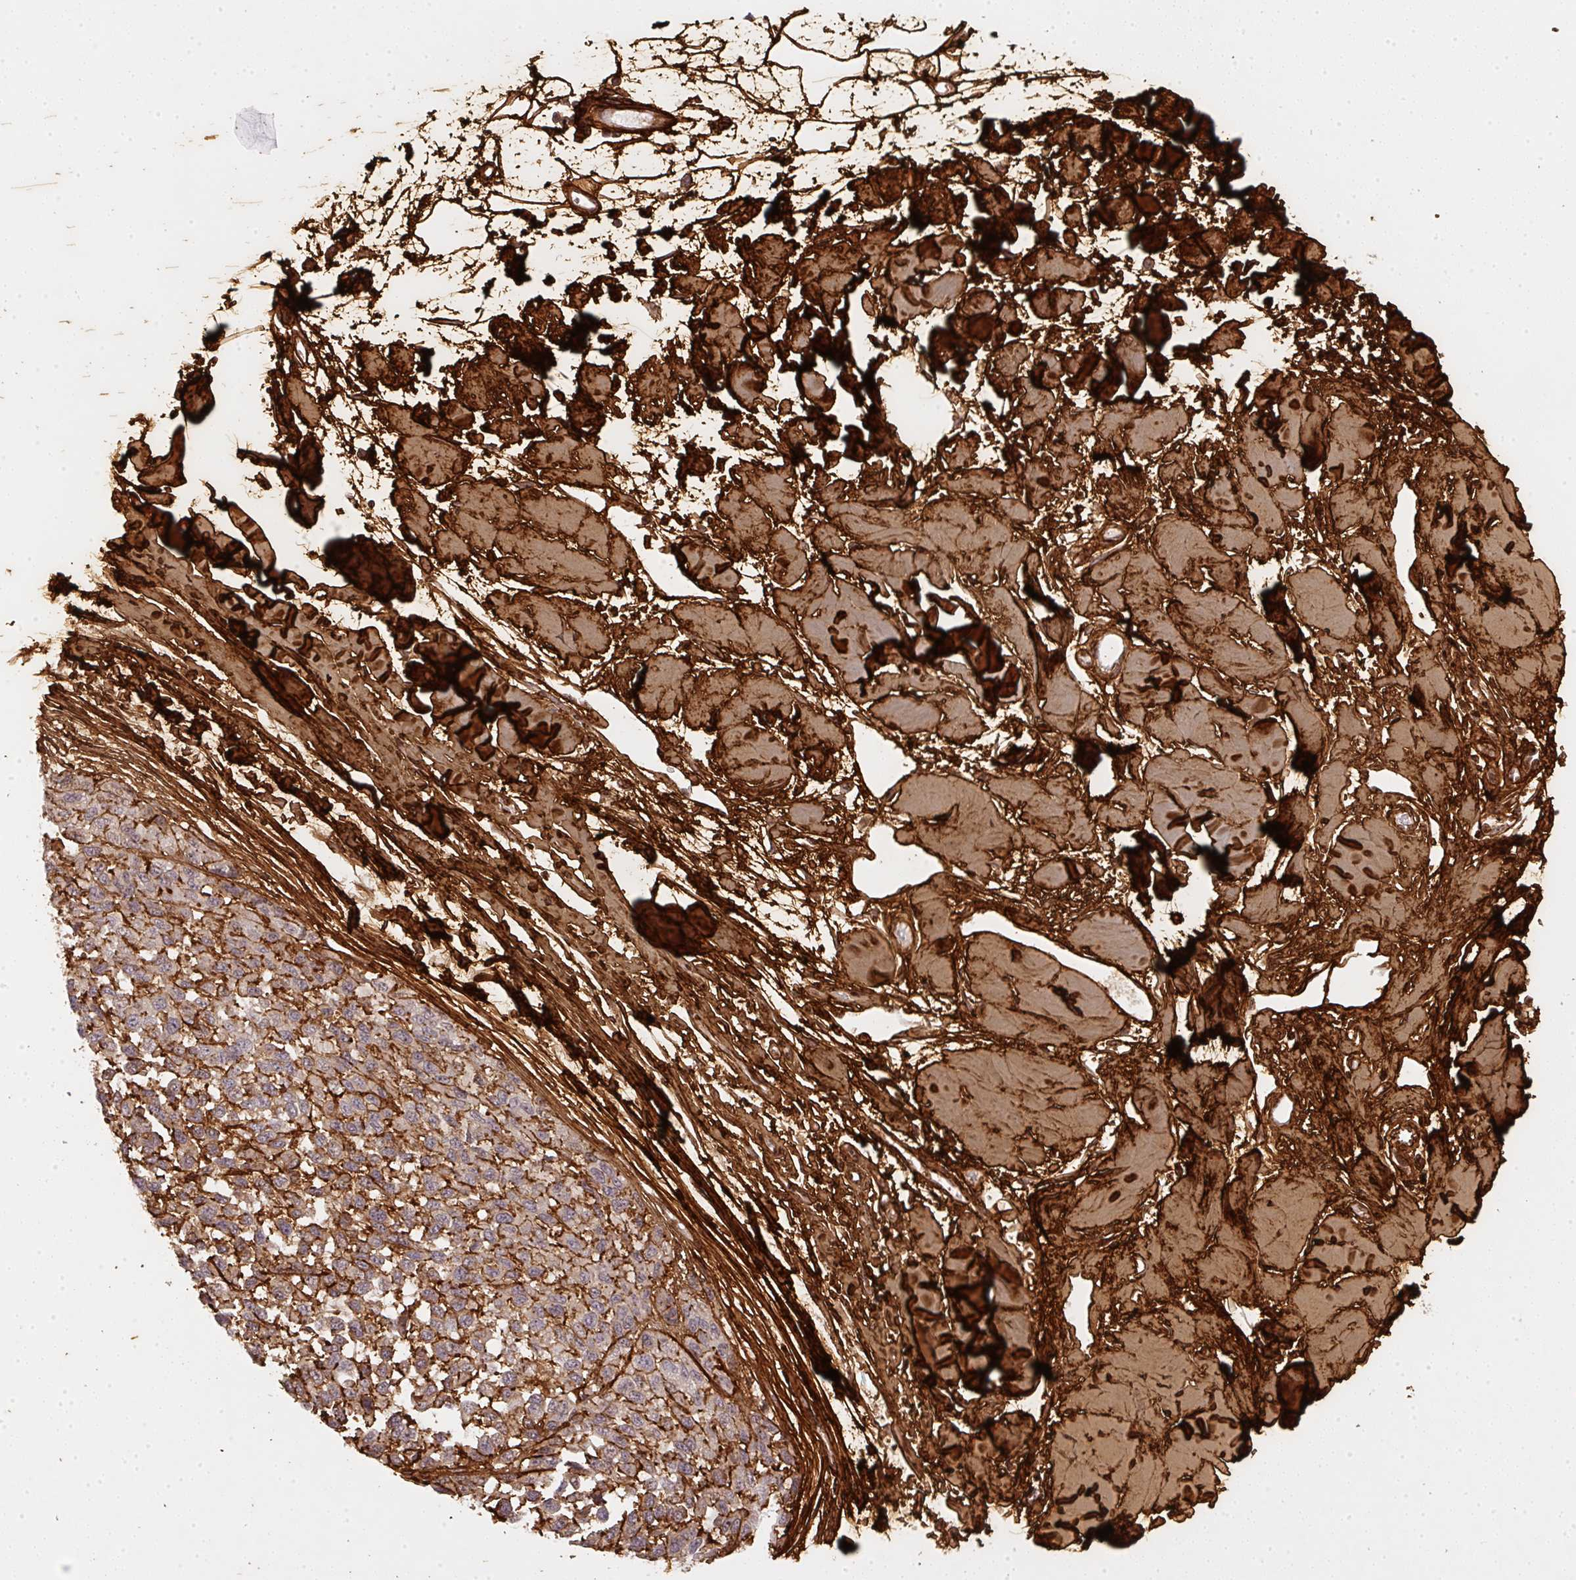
{"staining": {"intensity": "weak", "quantity": ">75%", "location": "cytoplasmic/membranous"}, "tissue": "melanoma", "cell_type": "Tumor cells", "image_type": "cancer", "snomed": [{"axis": "morphology", "description": "Malignant melanoma, NOS"}, {"axis": "topography", "description": "Skin"}], "caption": "Protein staining displays weak cytoplasmic/membranous positivity in approximately >75% of tumor cells in malignant melanoma. The protein of interest is shown in brown color, while the nuclei are stained blue.", "gene": "COL3A1", "patient": {"sex": "male", "age": 62}}